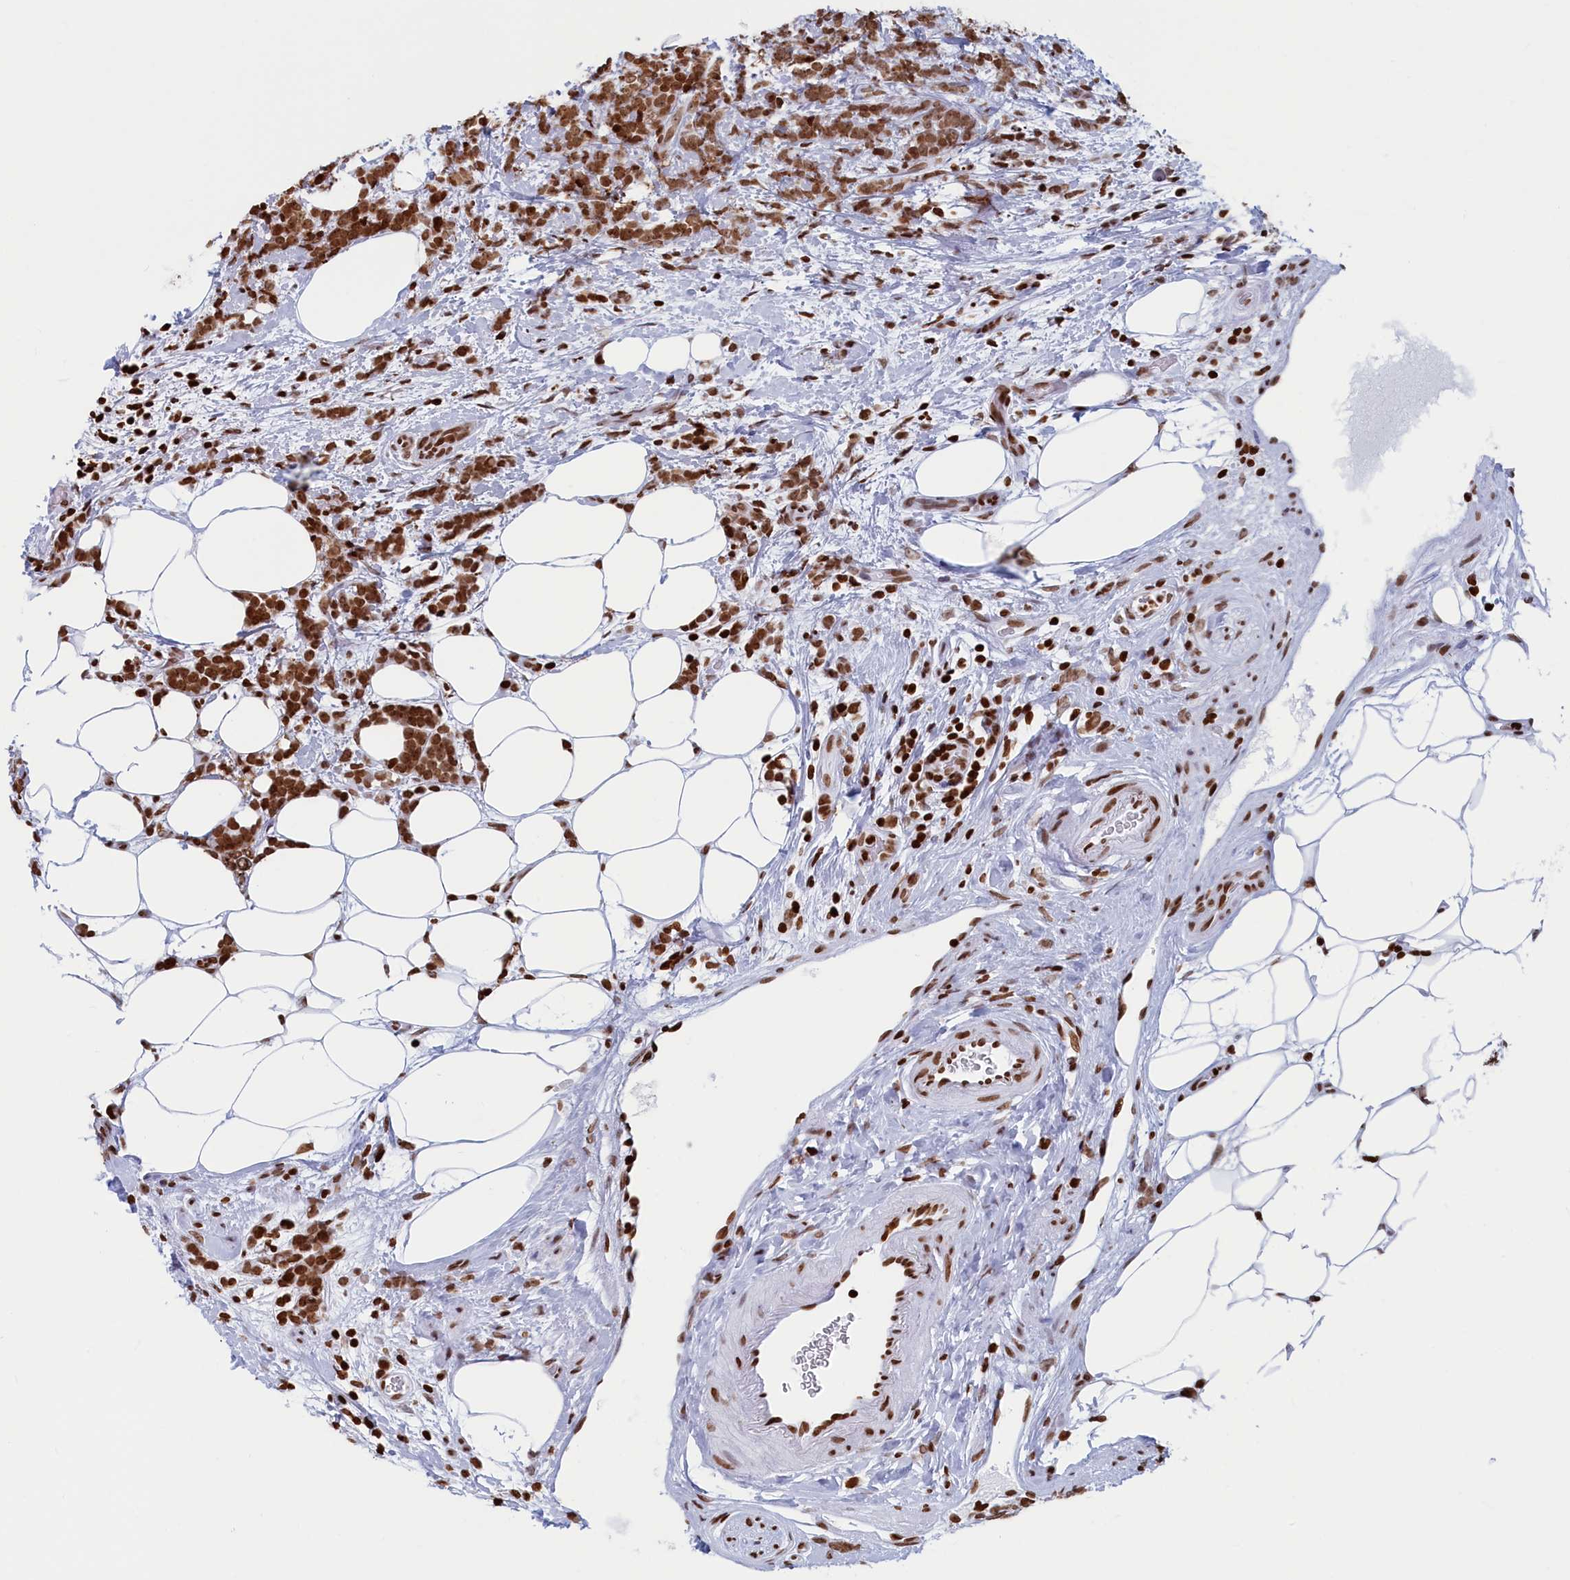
{"staining": {"intensity": "moderate", "quantity": ">75%", "location": "nuclear"}, "tissue": "breast cancer", "cell_type": "Tumor cells", "image_type": "cancer", "snomed": [{"axis": "morphology", "description": "Lobular carcinoma"}, {"axis": "topography", "description": "Breast"}], "caption": "A histopathology image of human breast lobular carcinoma stained for a protein reveals moderate nuclear brown staining in tumor cells.", "gene": "APOBEC3A", "patient": {"sex": "female", "age": 58}}